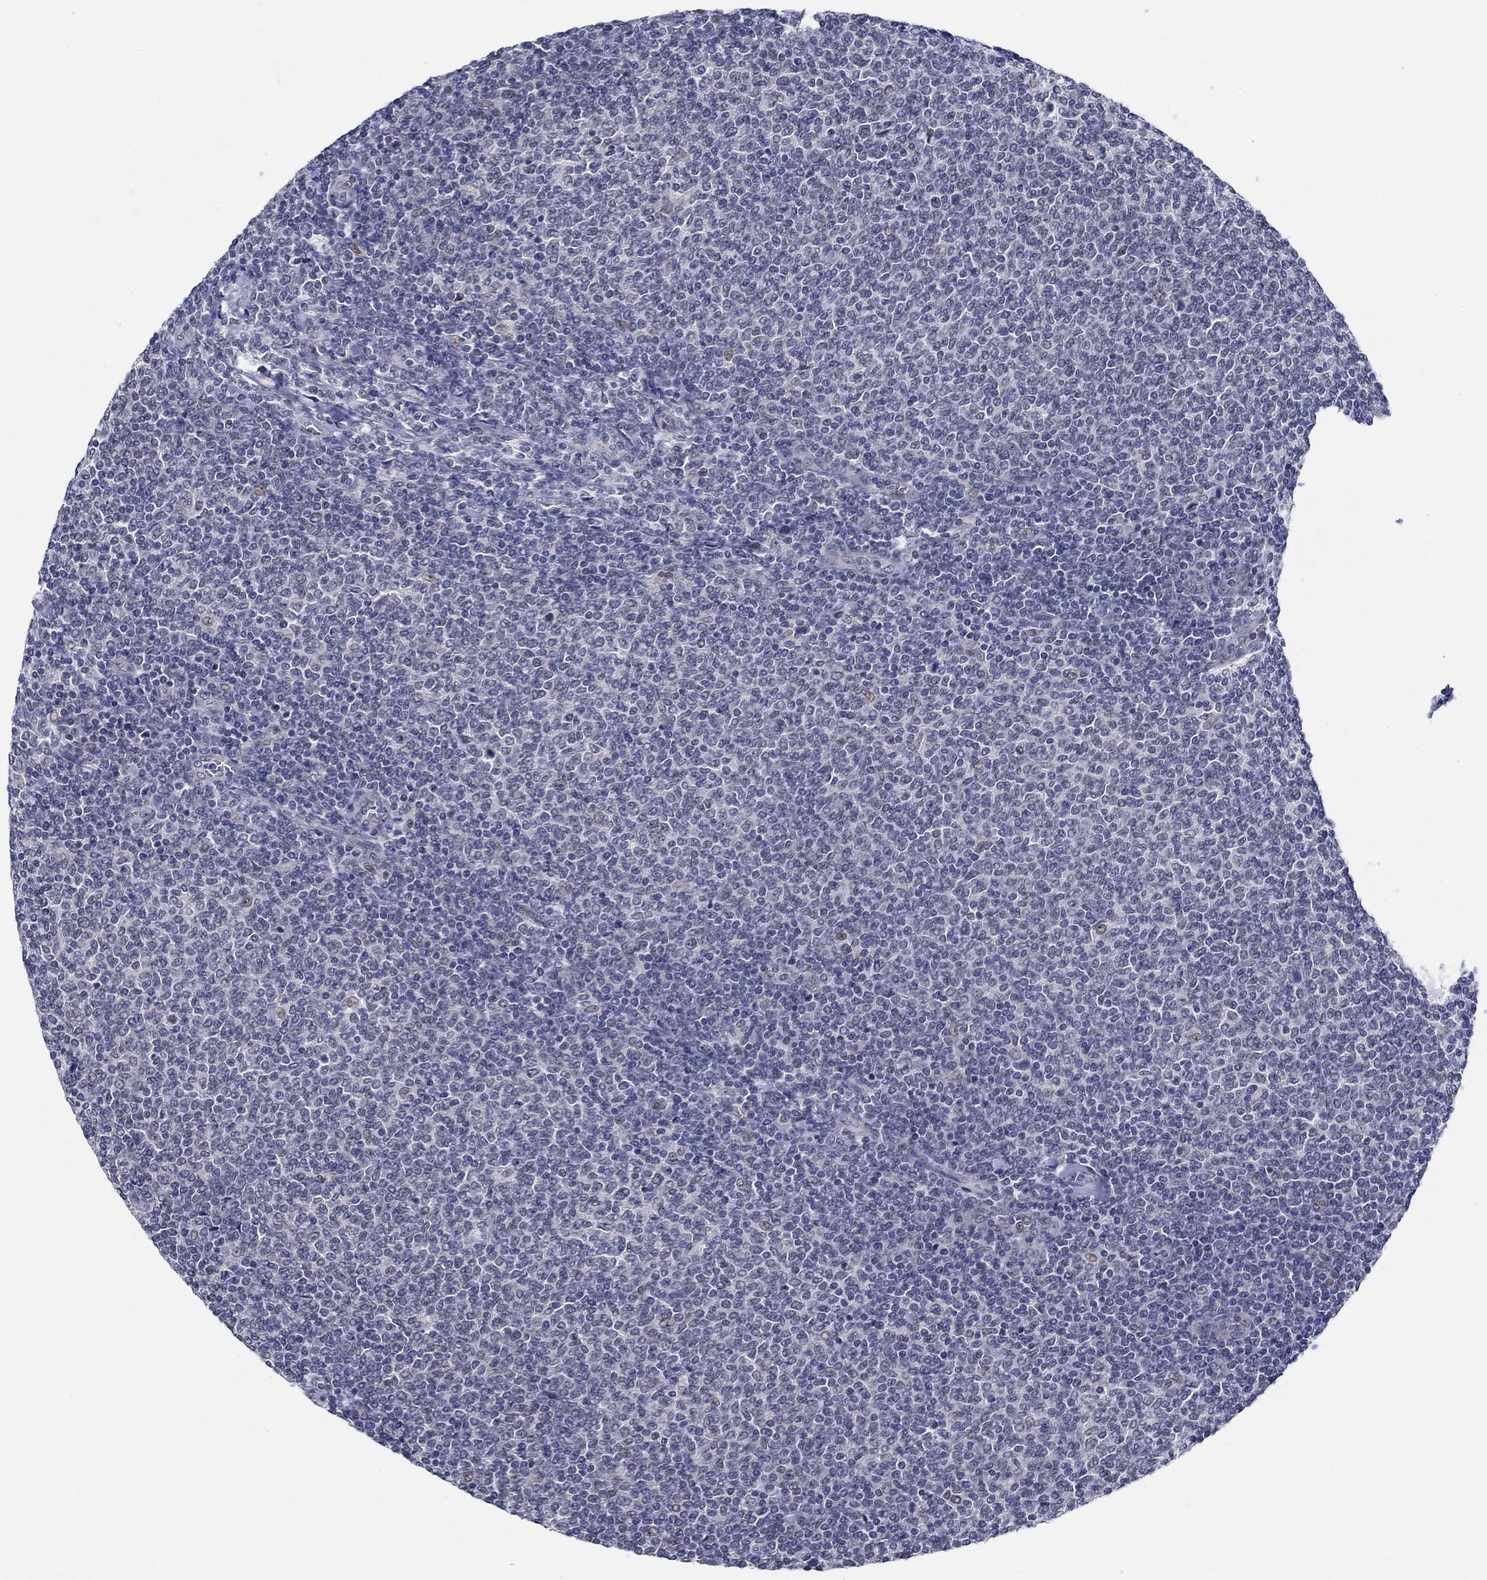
{"staining": {"intensity": "negative", "quantity": "none", "location": "none"}, "tissue": "lymphoma", "cell_type": "Tumor cells", "image_type": "cancer", "snomed": [{"axis": "morphology", "description": "Malignant lymphoma, non-Hodgkin's type, Low grade"}, {"axis": "topography", "description": "Lymph node"}], "caption": "Tumor cells show no significant expression in malignant lymphoma, non-Hodgkin's type (low-grade).", "gene": "SLC34A1", "patient": {"sex": "male", "age": 52}}